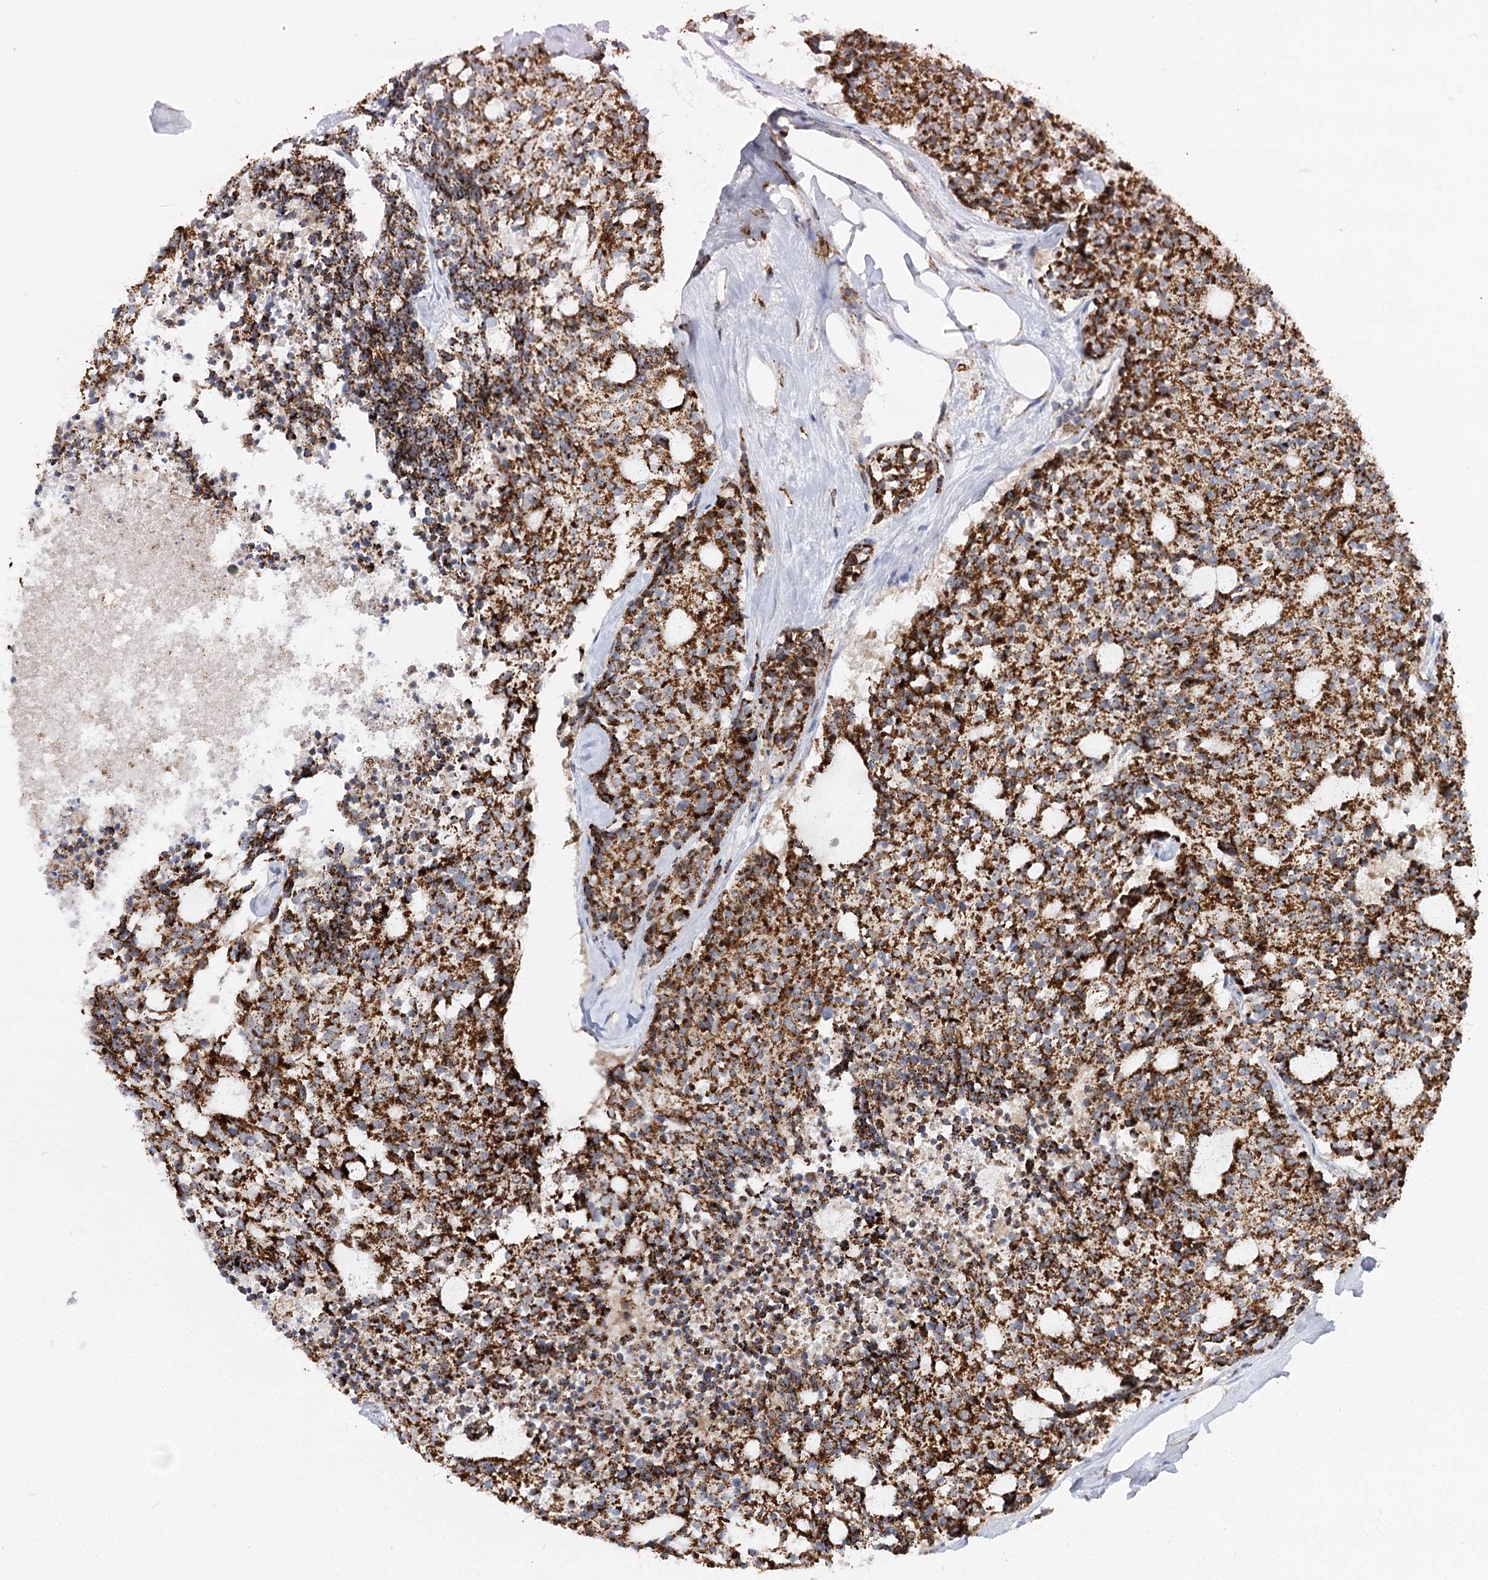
{"staining": {"intensity": "strong", "quantity": ">75%", "location": "cytoplasmic/membranous"}, "tissue": "carcinoid", "cell_type": "Tumor cells", "image_type": "cancer", "snomed": [{"axis": "morphology", "description": "Carcinoid, malignant, NOS"}, {"axis": "topography", "description": "Pancreas"}], "caption": "The image displays a brown stain indicating the presence of a protein in the cytoplasmic/membranous of tumor cells in carcinoid (malignant).", "gene": "TAS1R1", "patient": {"sex": "female", "age": 54}}